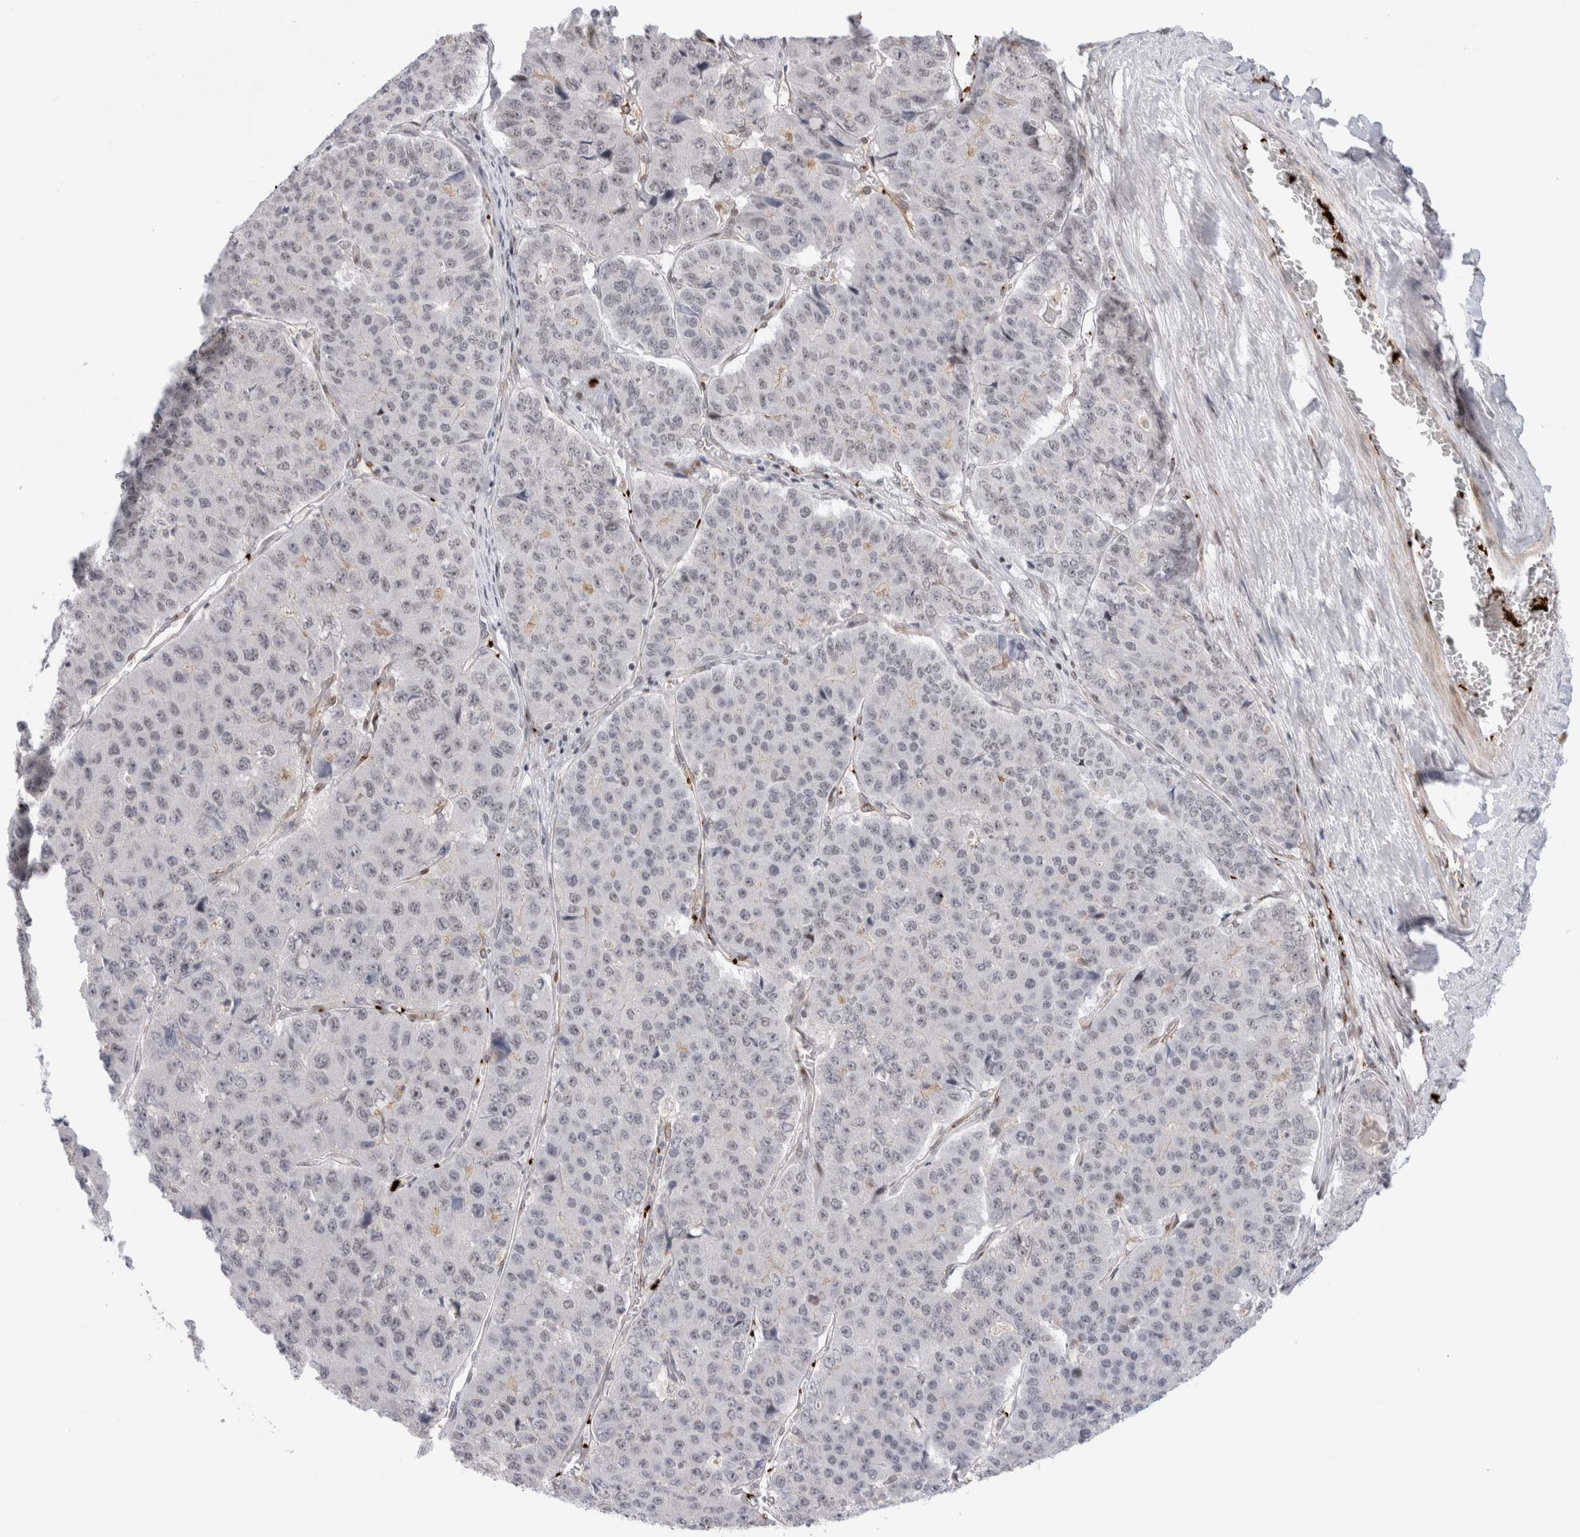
{"staining": {"intensity": "negative", "quantity": "none", "location": "none"}, "tissue": "pancreatic cancer", "cell_type": "Tumor cells", "image_type": "cancer", "snomed": [{"axis": "morphology", "description": "Adenocarcinoma, NOS"}, {"axis": "topography", "description": "Pancreas"}], "caption": "Protein analysis of pancreatic cancer (adenocarcinoma) shows no significant positivity in tumor cells.", "gene": "VPS28", "patient": {"sex": "male", "age": 50}}